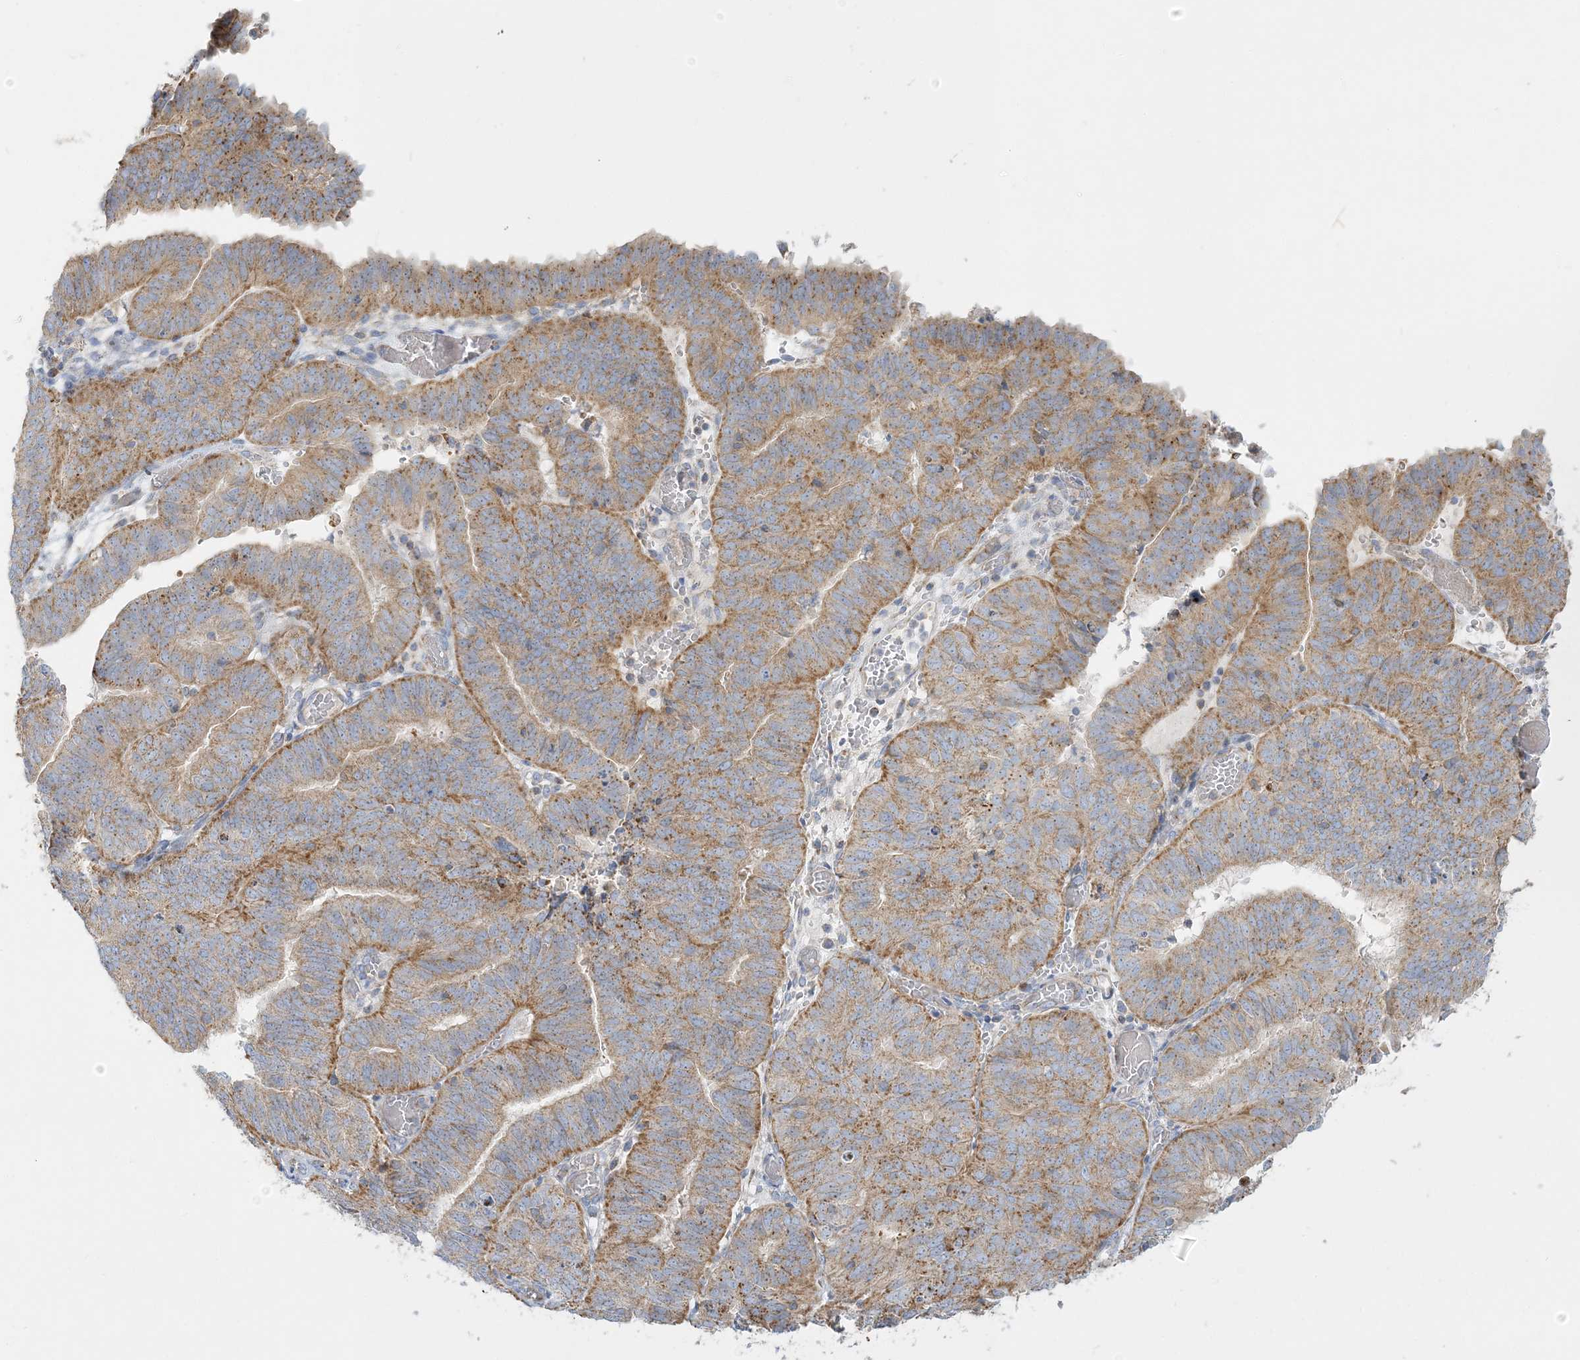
{"staining": {"intensity": "moderate", "quantity": ">75%", "location": "cytoplasmic/membranous"}, "tissue": "endometrial cancer", "cell_type": "Tumor cells", "image_type": "cancer", "snomed": [{"axis": "morphology", "description": "Adenocarcinoma, NOS"}, {"axis": "topography", "description": "Uterus"}], "caption": "Endometrial cancer stained for a protein (brown) reveals moderate cytoplasmic/membranous positive expression in about >75% of tumor cells.", "gene": "TBC1D14", "patient": {"sex": "female", "age": 77}}